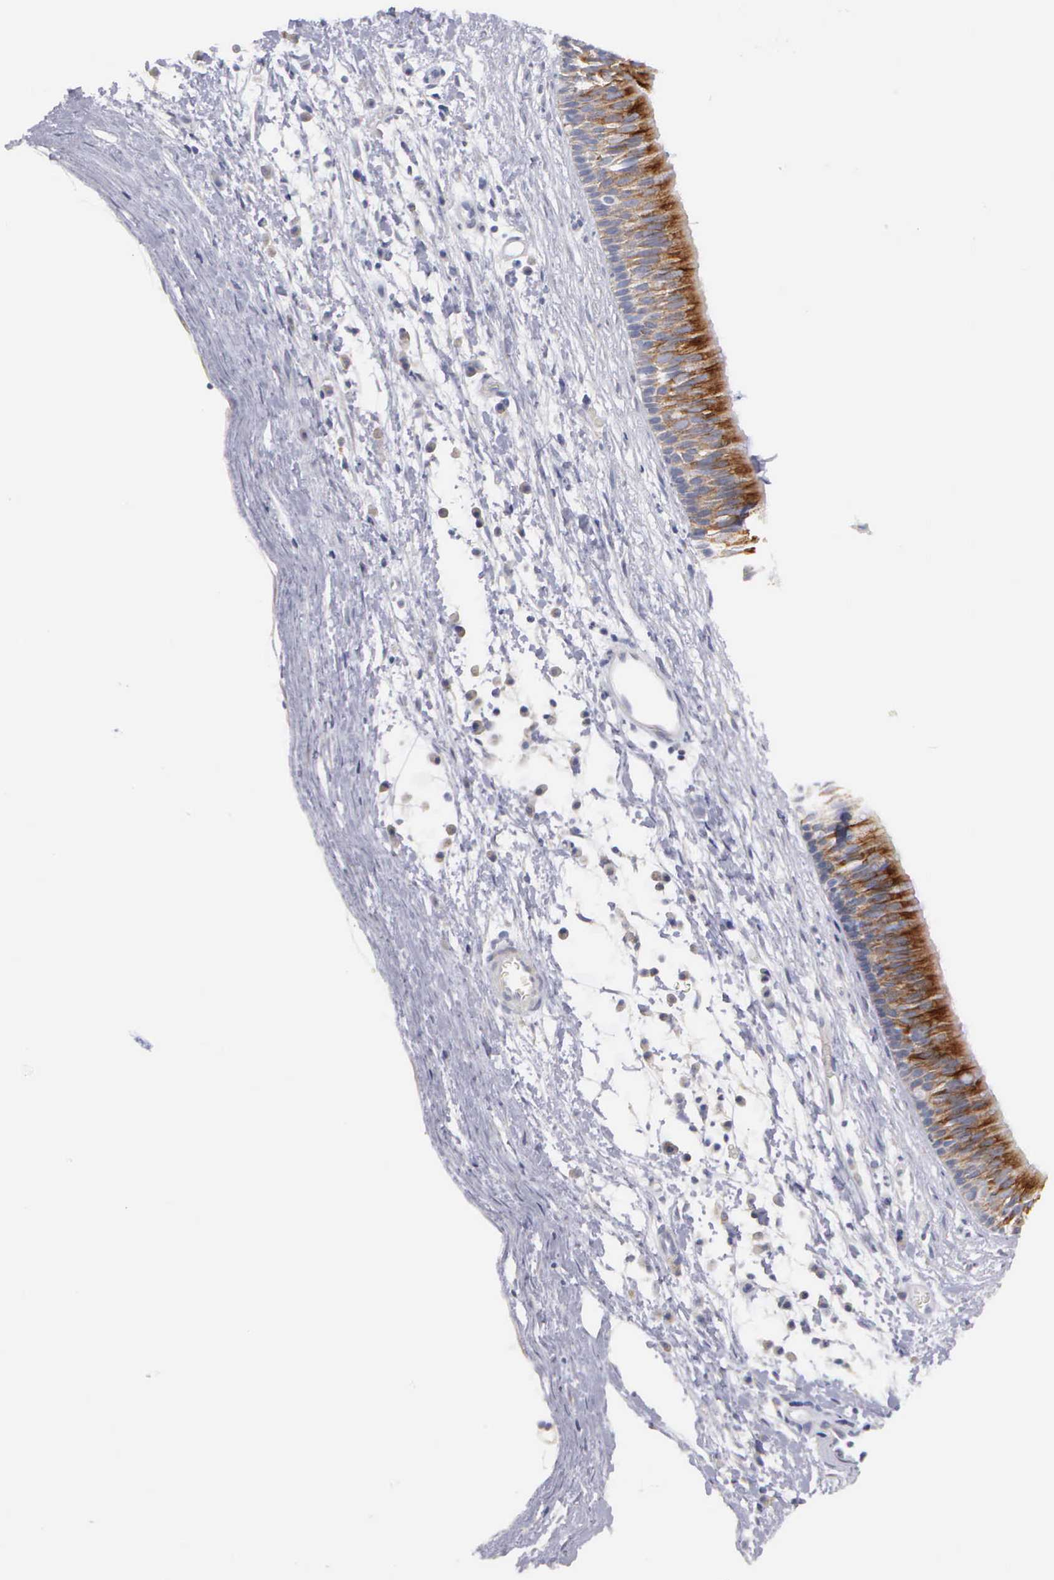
{"staining": {"intensity": "moderate", "quantity": ">75%", "location": "cytoplasmic/membranous"}, "tissue": "nasopharynx", "cell_type": "Respiratory epithelial cells", "image_type": "normal", "snomed": [{"axis": "morphology", "description": "Normal tissue, NOS"}, {"axis": "topography", "description": "Nasopharynx"}], "caption": "Immunohistochemical staining of benign human nasopharynx shows medium levels of moderate cytoplasmic/membranous expression in approximately >75% of respiratory epithelial cells. The staining is performed using DAB brown chromogen to label protein expression. The nuclei are counter-stained blue using hematoxylin.", "gene": "CEP170B", "patient": {"sex": "male", "age": 13}}